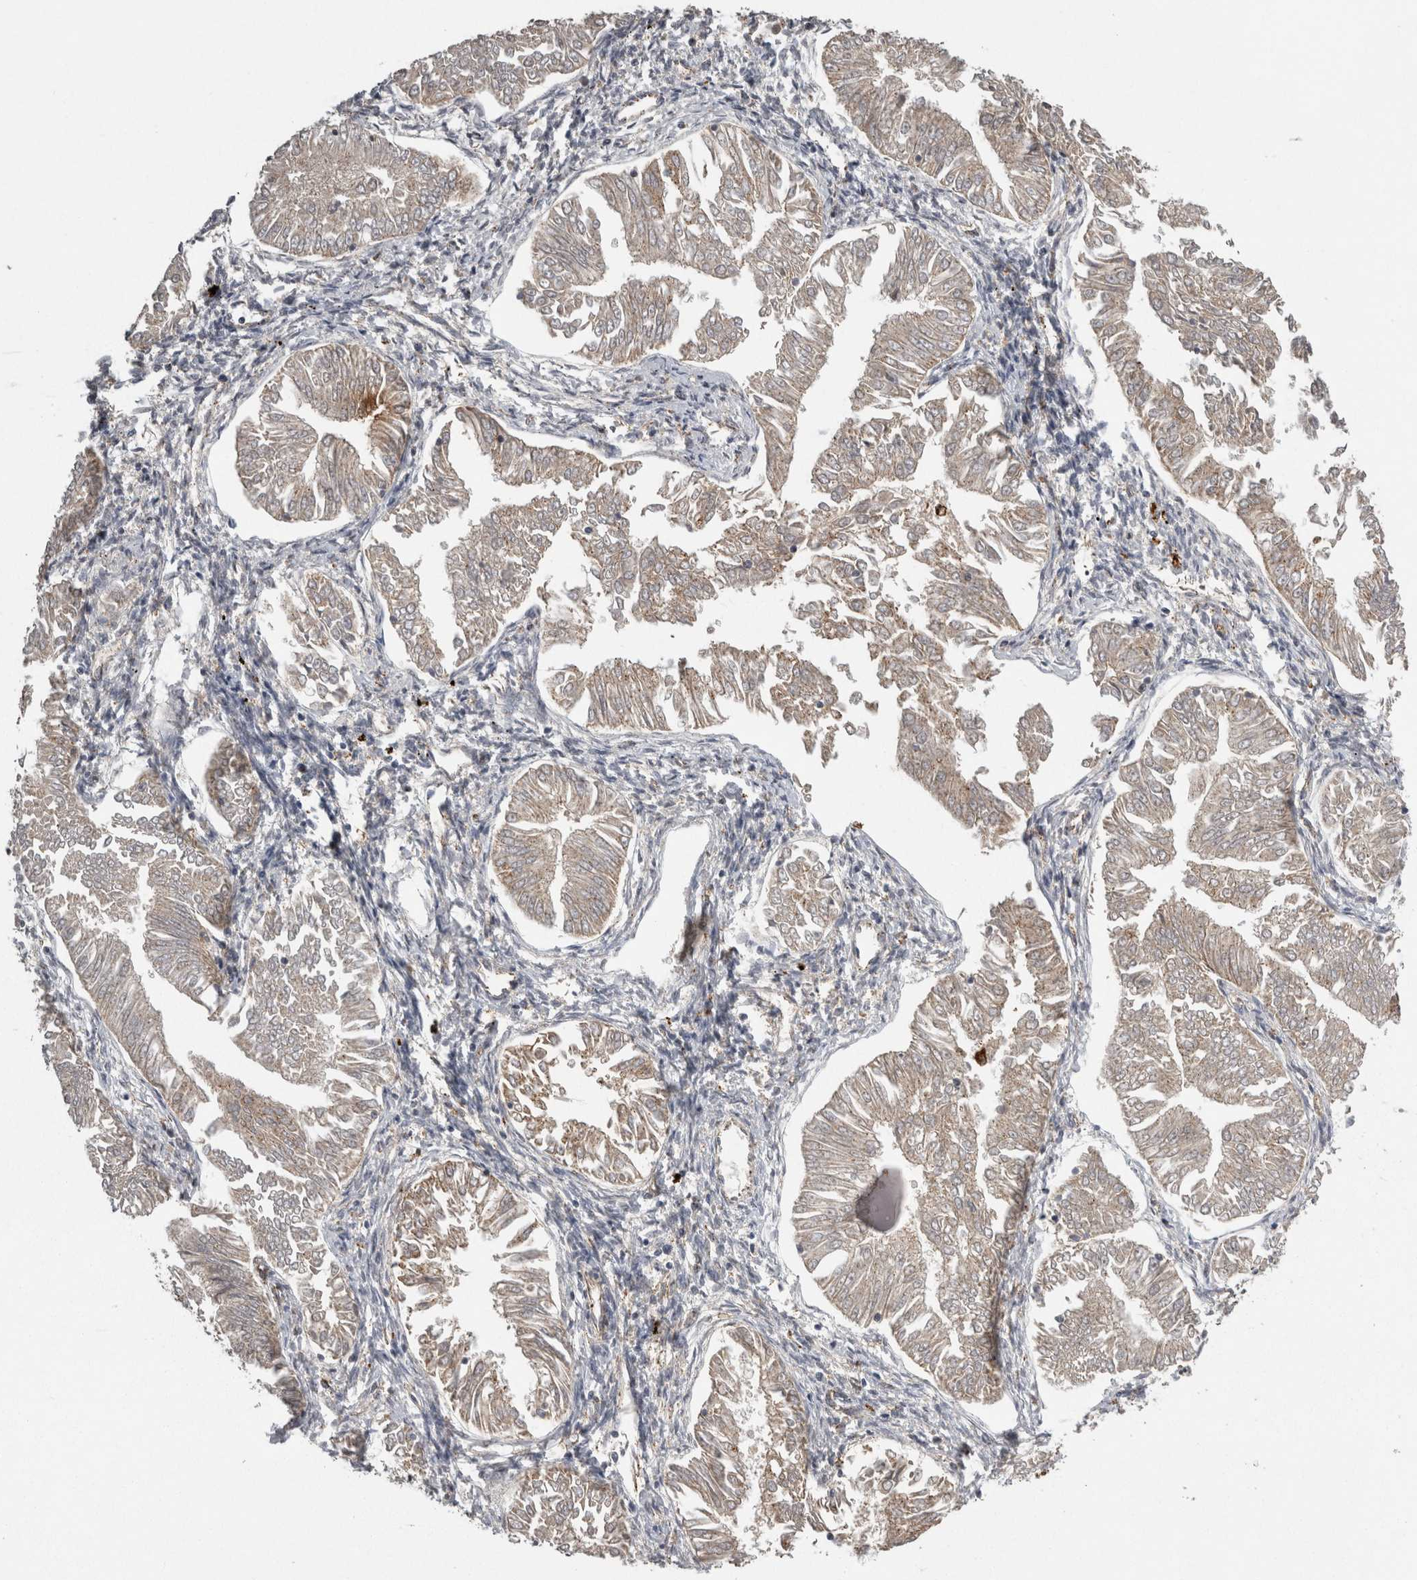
{"staining": {"intensity": "weak", "quantity": ">75%", "location": "cytoplasmic/membranous"}, "tissue": "endometrial cancer", "cell_type": "Tumor cells", "image_type": "cancer", "snomed": [{"axis": "morphology", "description": "Adenocarcinoma, NOS"}, {"axis": "topography", "description": "Endometrium"}], "caption": "Immunohistochemical staining of human endometrial cancer (adenocarcinoma) shows low levels of weak cytoplasmic/membranous protein staining in approximately >75% of tumor cells.", "gene": "CTSZ", "patient": {"sex": "female", "age": 53}}